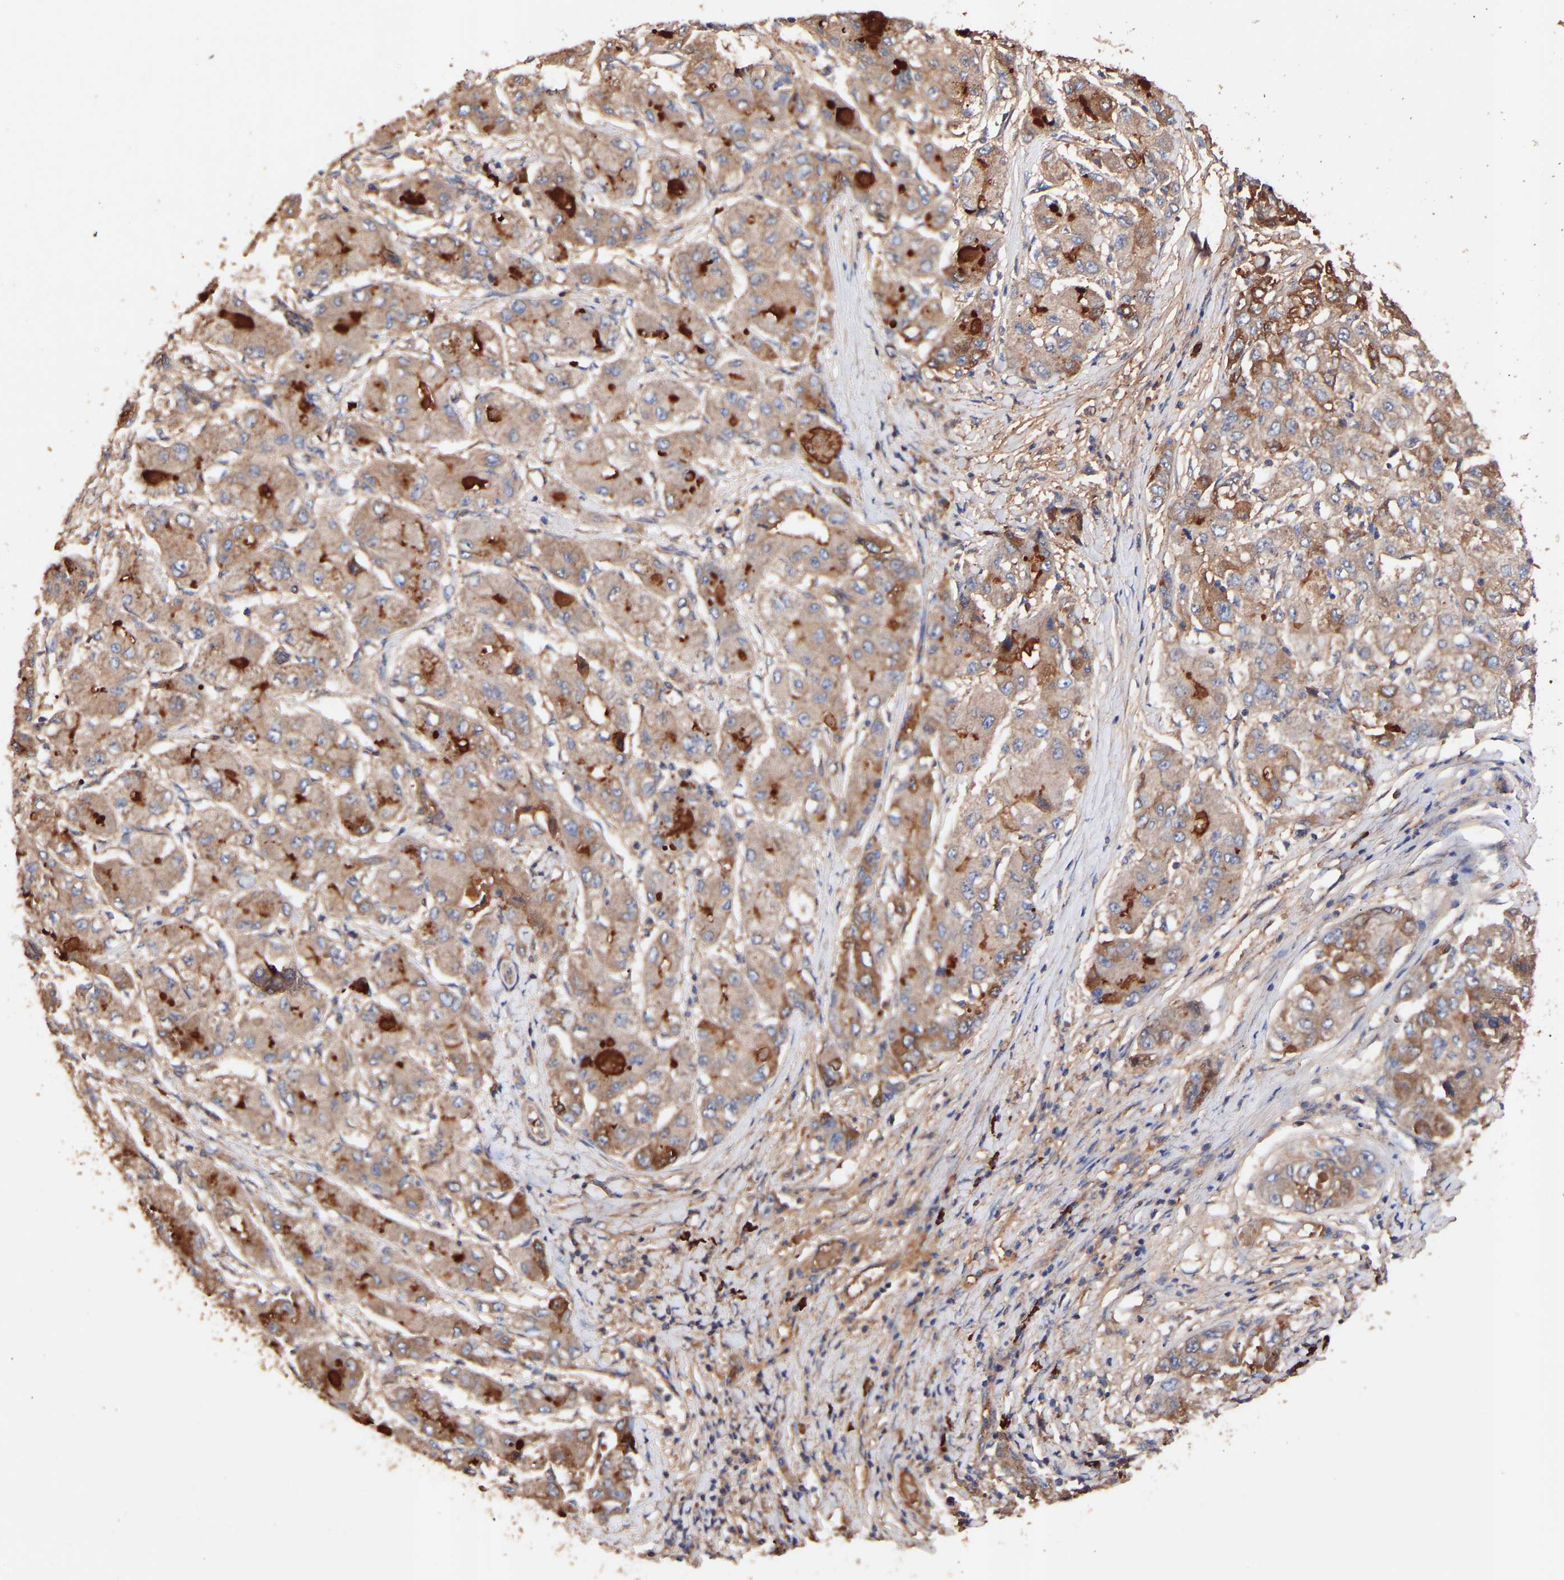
{"staining": {"intensity": "weak", "quantity": ">75%", "location": "cytoplasmic/membranous"}, "tissue": "liver cancer", "cell_type": "Tumor cells", "image_type": "cancer", "snomed": [{"axis": "morphology", "description": "Carcinoma, Hepatocellular, NOS"}, {"axis": "topography", "description": "Liver"}], "caption": "Liver cancer (hepatocellular carcinoma) stained with immunohistochemistry (IHC) displays weak cytoplasmic/membranous expression in approximately >75% of tumor cells.", "gene": "TMEM268", "patient": {"sex": "male", "age": 80}}